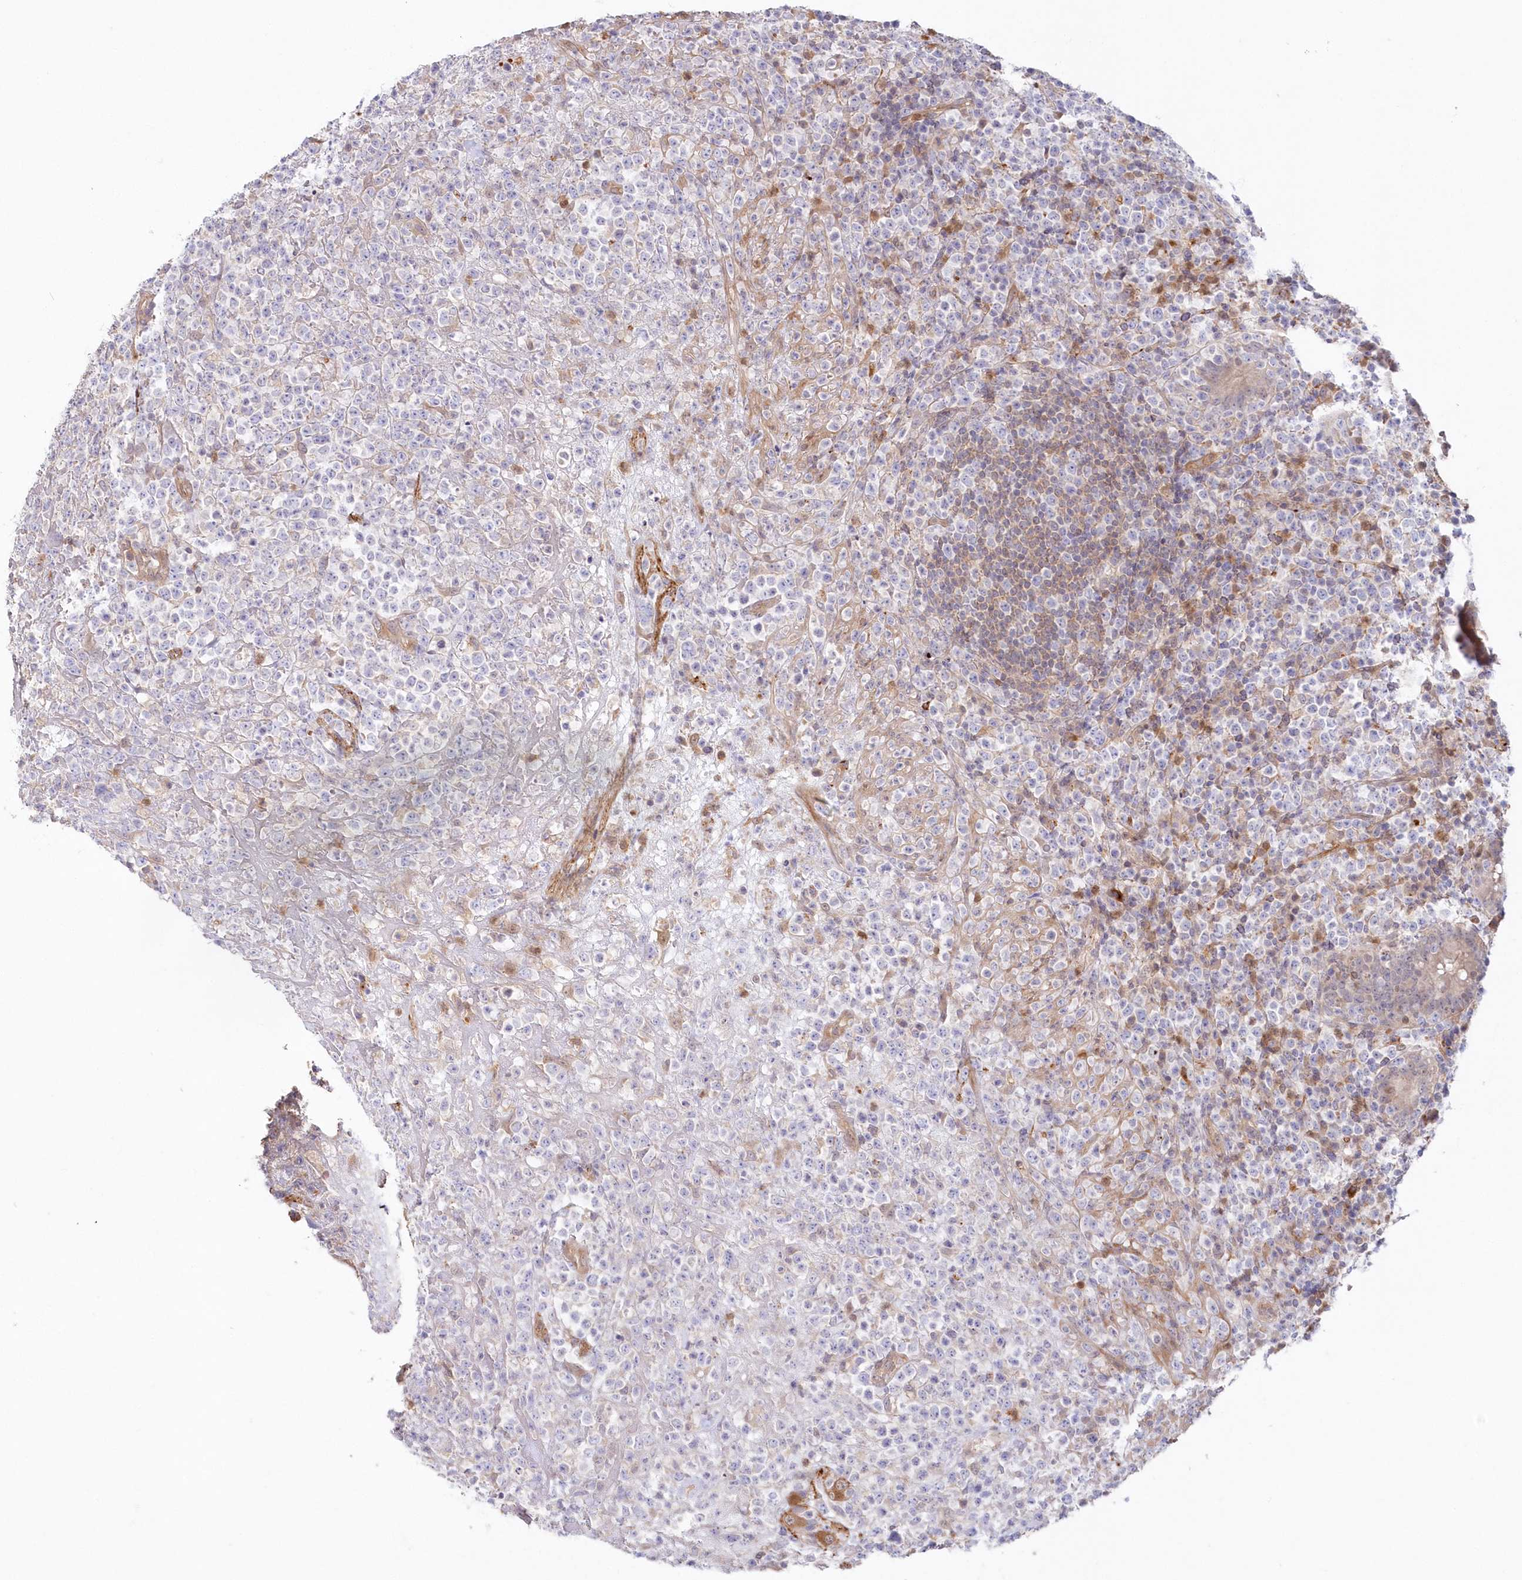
{"staining": {"intensity": "negative", "quantity": "none", "location": "none"}, "tissue": "lymphoma", "cell_type": "Tumor cells", "image_type": "cancer", "snomed": [{"axis": "morphology", "description": "Malignant lymphoma, non-Hodgkin's type, High grade"}, {"axis": "topography", "description": "Colon"}], "caption": "Histopathology image shows no significant protein staining in tumor cells of lymphoma.", "gene": "GBE1", "patient": {"sex": "female", "age": 53}}